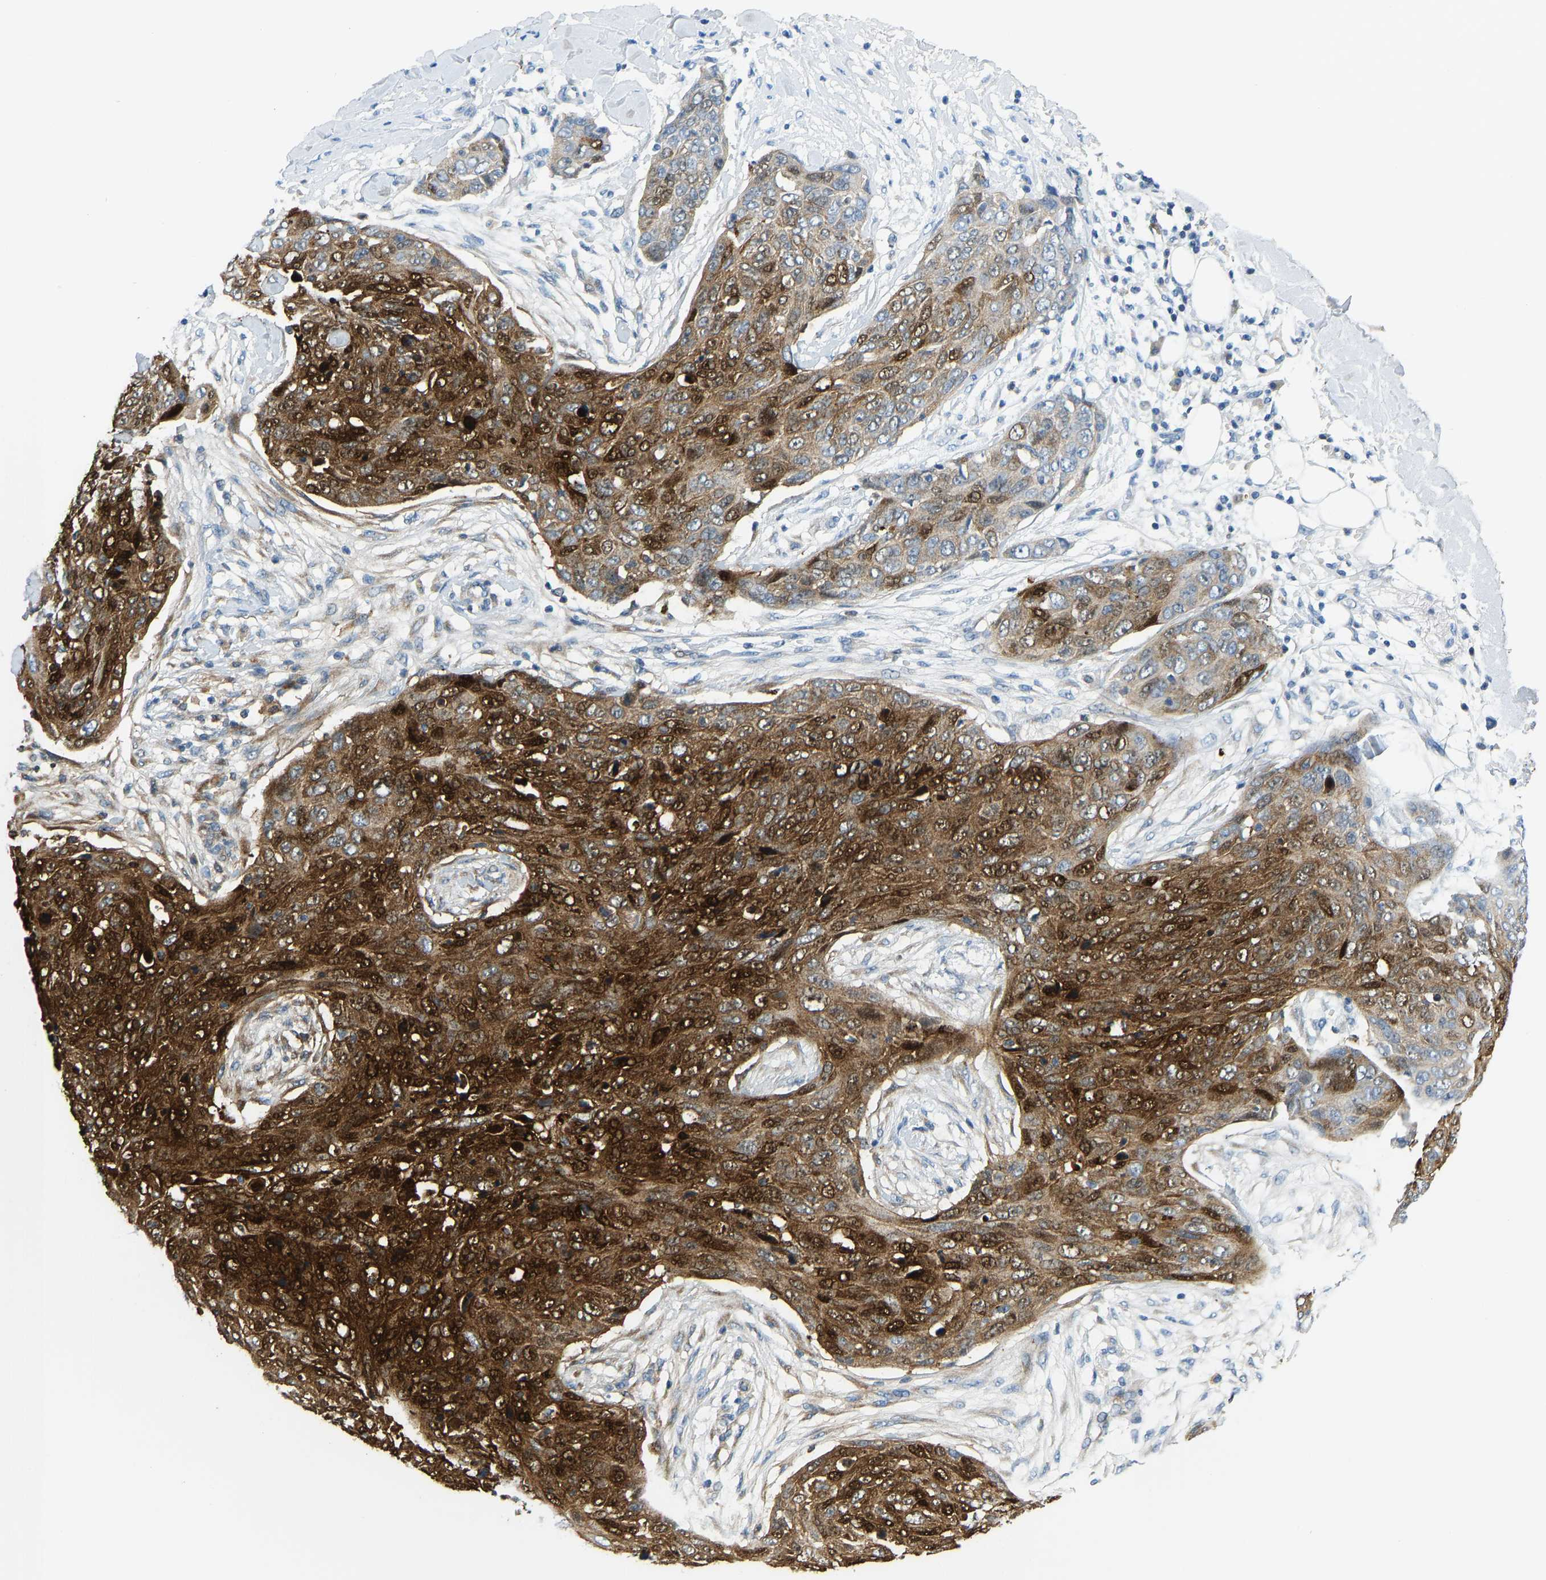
{"staining": {"intensity": "strong", "quantity": ">75%", "location": "cytoplasmic/membranous,nuclear"}, "tissue": "skin cancer", "cell_type": "Tumor cells", "image_type": "cancer", "snomed": [{"axis": "morphology", "description": "Squamous cell carcinoma in situ, NOS"}, {"axis": "morphology", "description": "Squamous cell carcinoma, NOS"}, {"axis": "topography", "description": "Skin"}], "caption": "The immunohistochemical stain labels strong cytoplasmic/membranous and nuclear staining in tumor cells of skin cancer (squamous cell carcinoma in situ) tissue. (Stains: DAB (3,3'-diaminobenzidine) in brown, nuclei in blue, Microscopy: brightfield microscopy at high magnification).", "gene": "SERPINB3", "patient": {"sex": "male", "age": 93}}